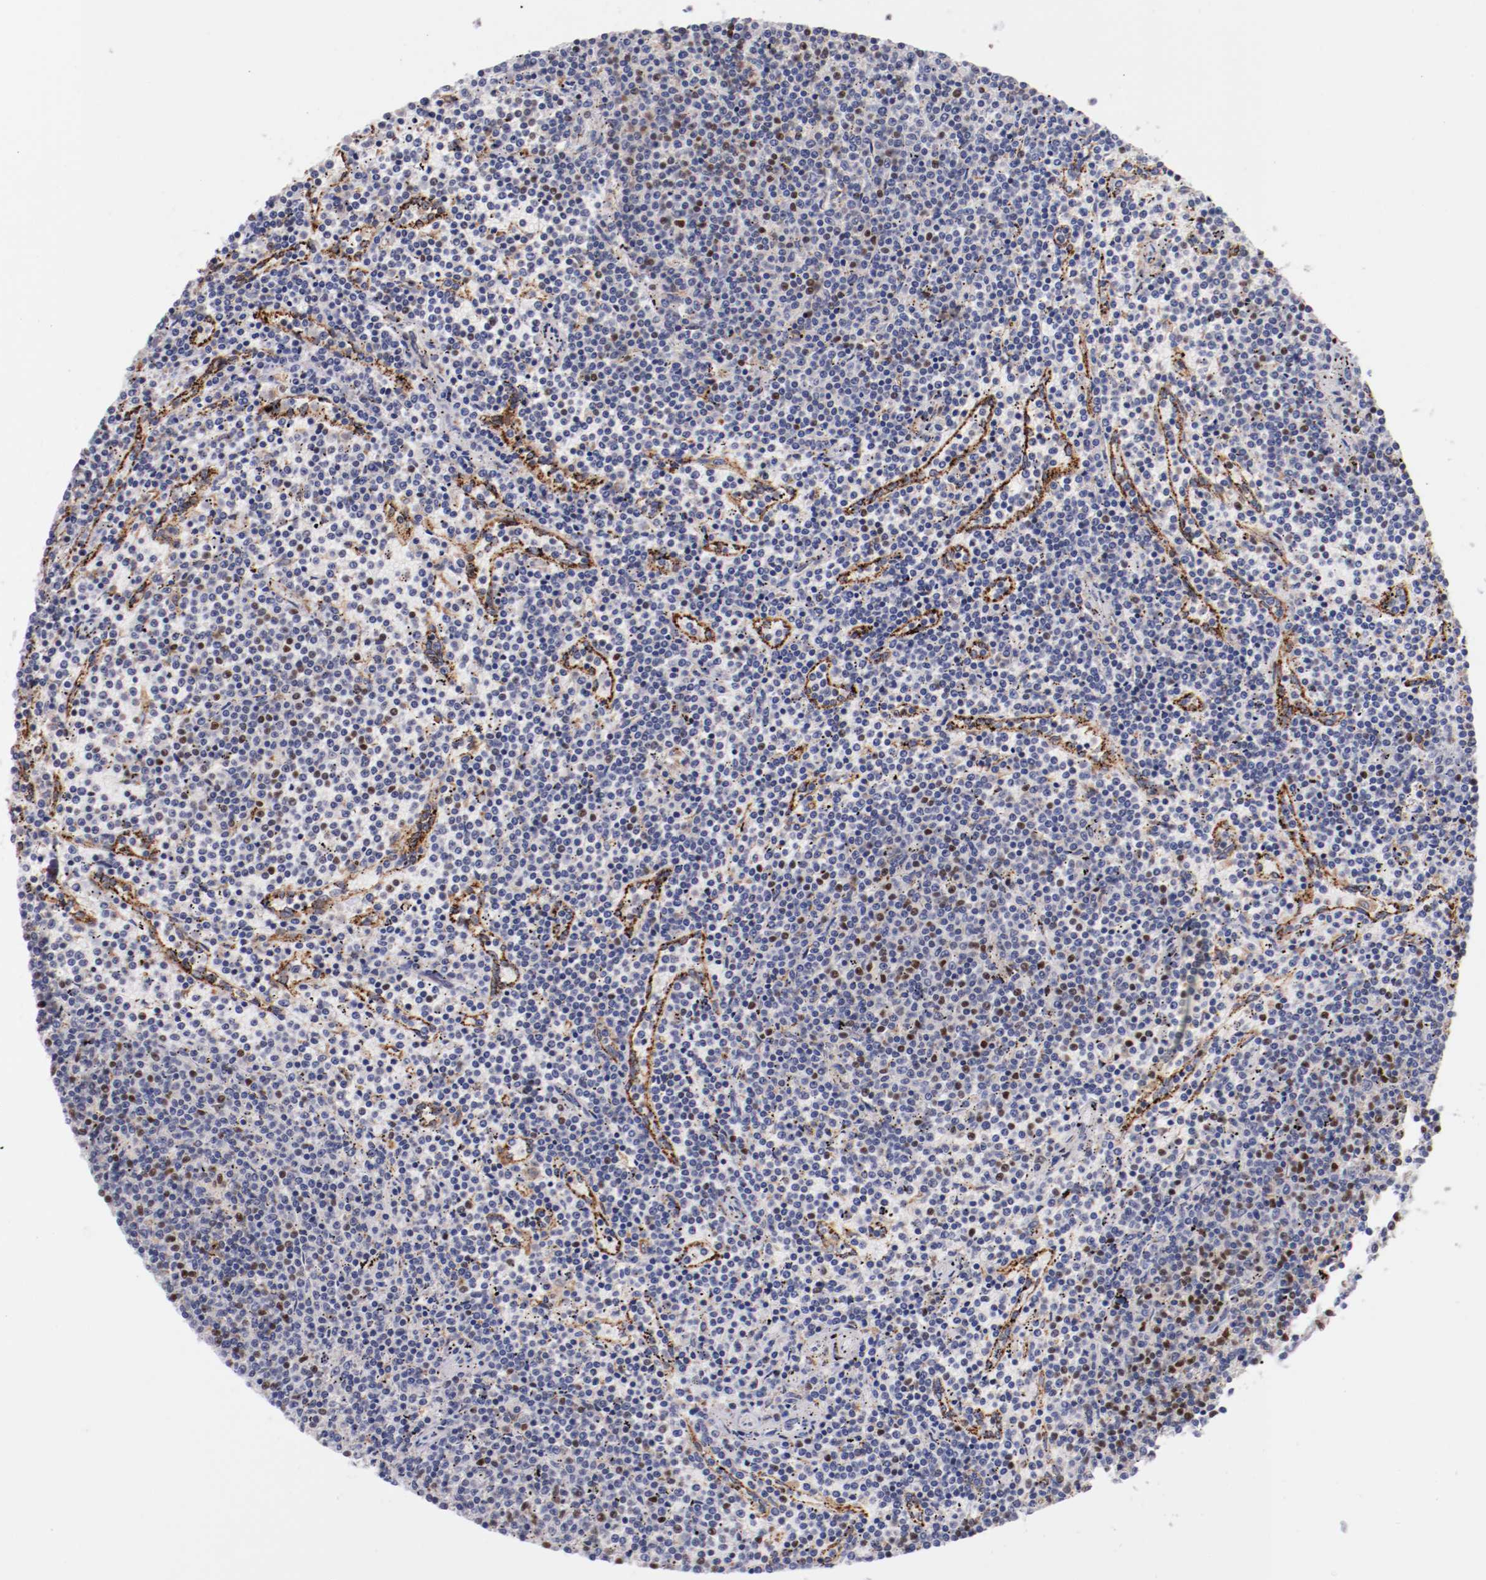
{"staining": {"intensity": "negative", "quantity": "none", "location": "none"}, "tissue": "lymphoma", "cell_type": "Tumor cells", "image_type": "cancer", "snomed": [{"axis": "morphology", "description": "Malignant lymphoma, non-Hodgkin's type, Low grade"}, {"axis": "topography", "description": "Spleen"}], "caption": "An immunohistochemistry micrograph of lymphoma is shown. There is no staining in tumor cells of lymphoma.", "gene": "SRF", "patient": {"sex": "female", "age": 50}}